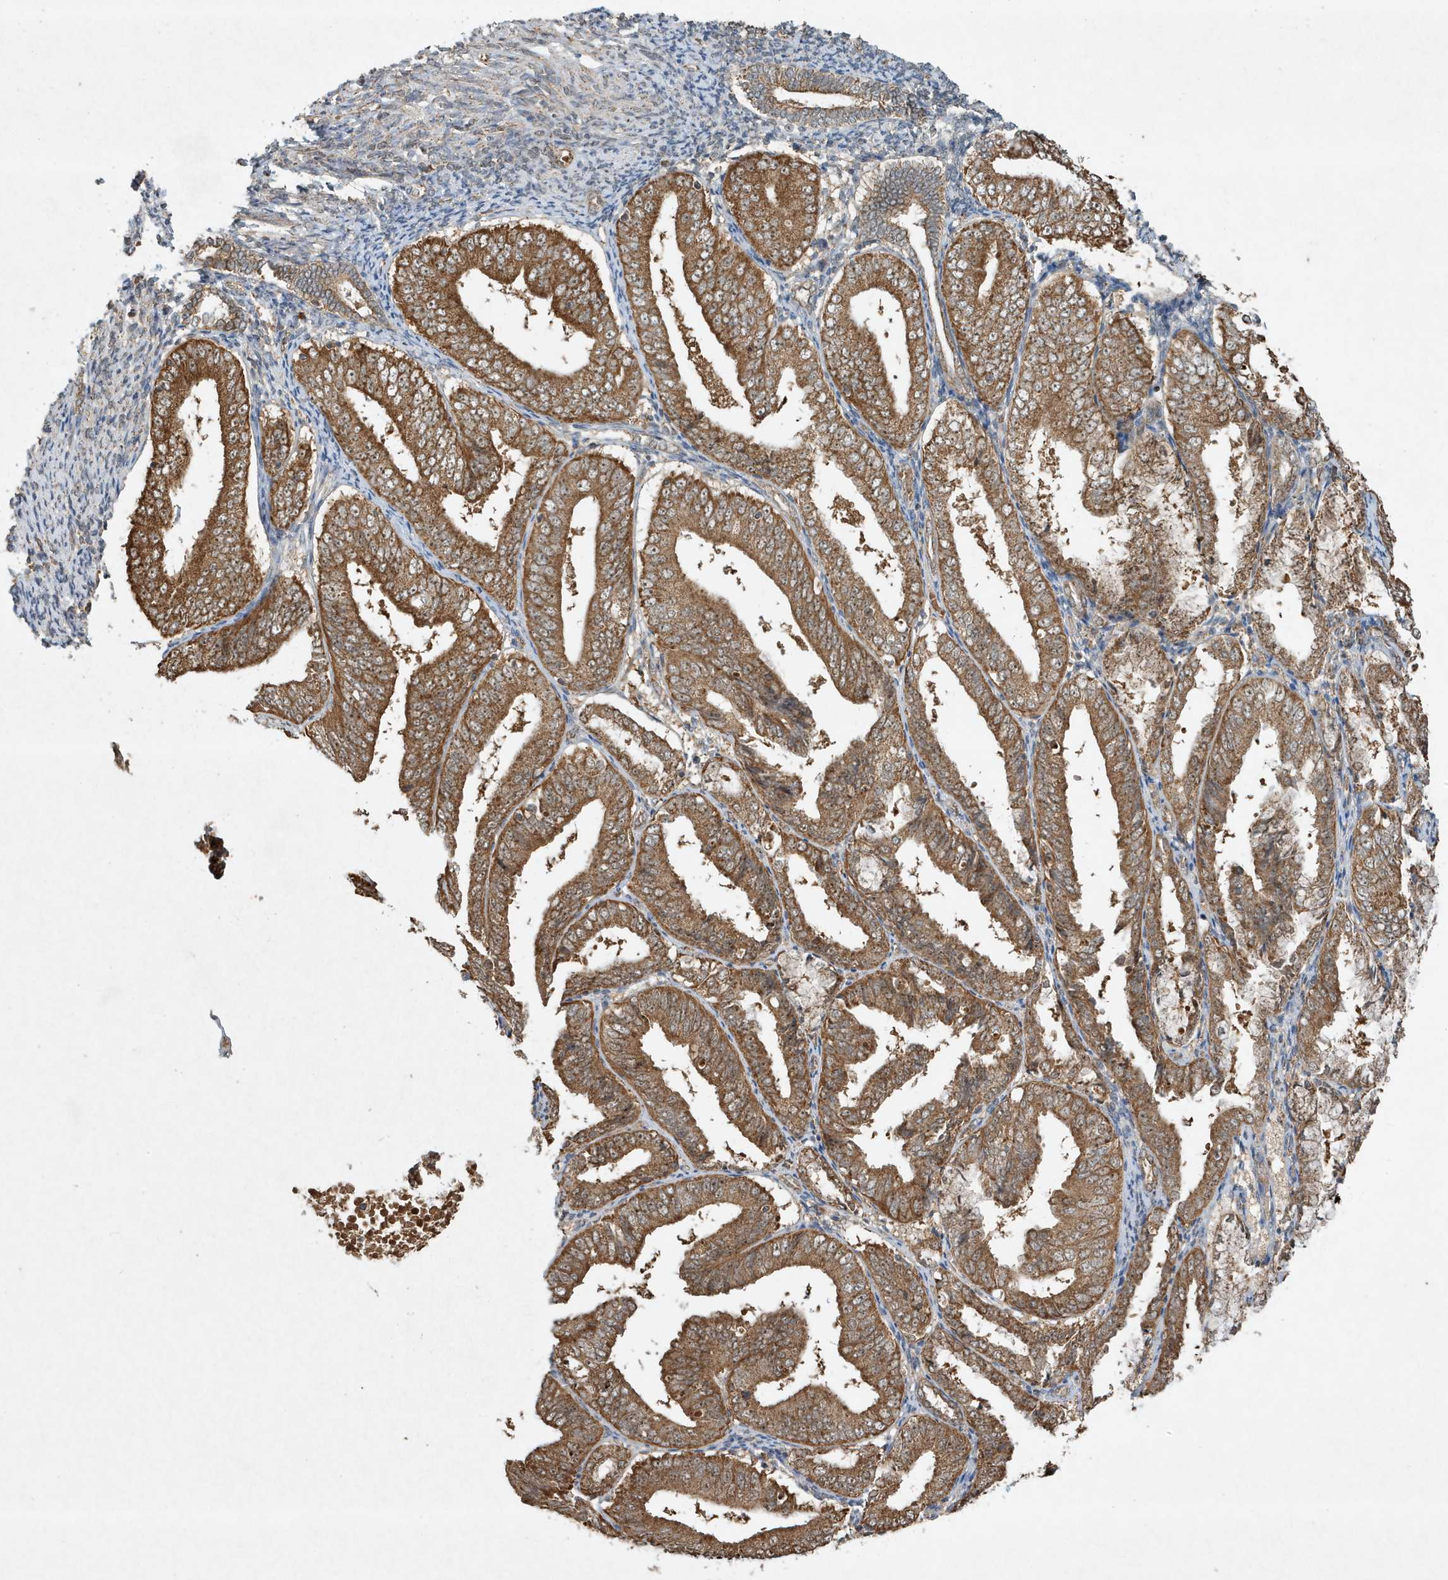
{"staining": {"intensity": "strong", "quantity": ">75%", "location": "cytoplasmic/membranous"}, "tissue": "endometrial cancer", "cell_type": "Tumor cells", "image_type": "cancer", "snomed": [{"axis": "morphology", "description": "Adenocarcinoma, NOS"}, {"axis": "topography", "description": "Endometrium"}], "caption": "This is a micrograph of IHC staining of adenocarcinoma (endometrial), which shows strong staining in the cytoplasmic/membranous of tumor cells.", "gene": "ABCB9", "patient": {"sex": "female", "age": 63}}